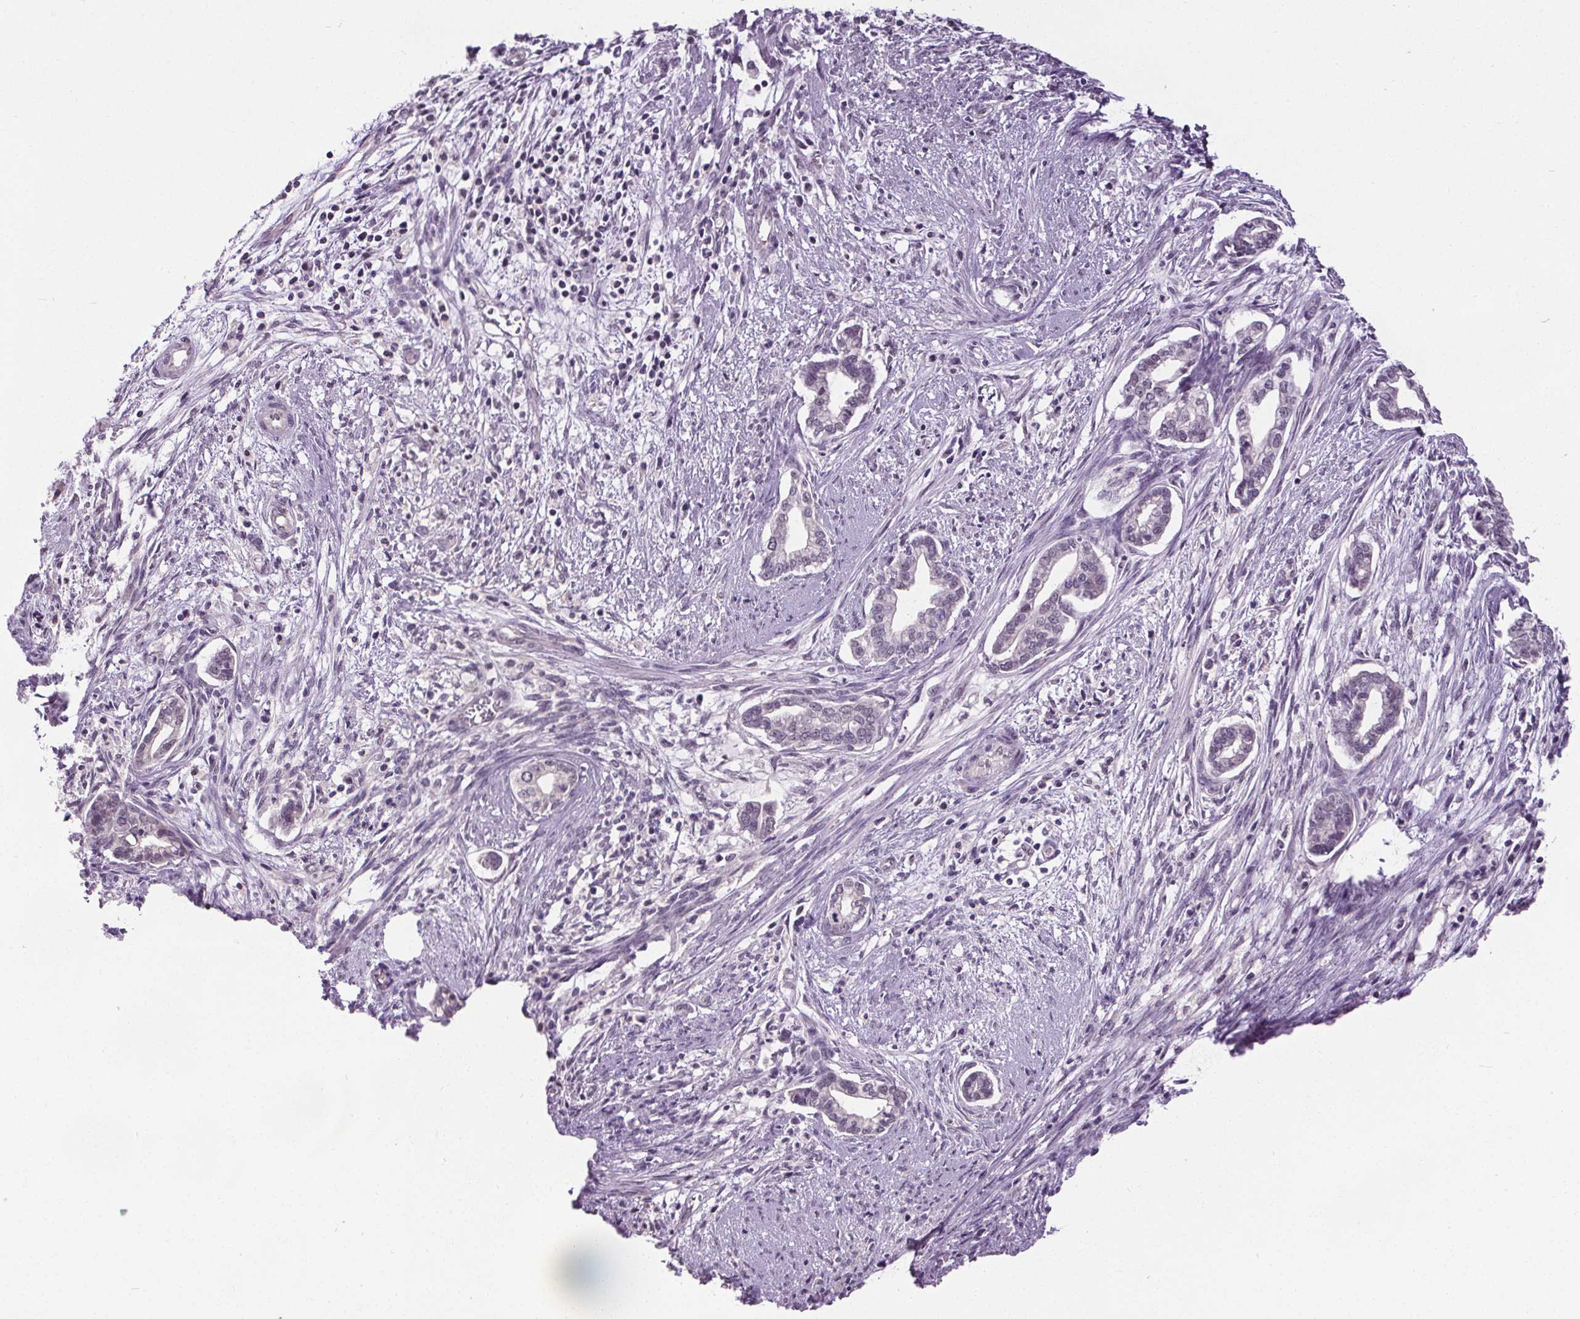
{"staining": {"intensity": "negative", "quantity": "none", "location": "none"}, "tissue": "cervical cancer", "cell_type": "Tumor cells", "image_type": "cancer", "snomed": [{"axis": "morphology", "description": "Adenocarcinoma, NOS"}, {"axis": "topography", "description": "Cervix"}], "caption": "High power microscopy micrograph of an immunohistochemistry micrograph of cervical adenocarcinoma, revealing no significant staining in tumor cells. (IHC, brightfield microscopy, high magnification).", "gene": "SLC2A9", "patient": {"sex": "female", "age": 62}}